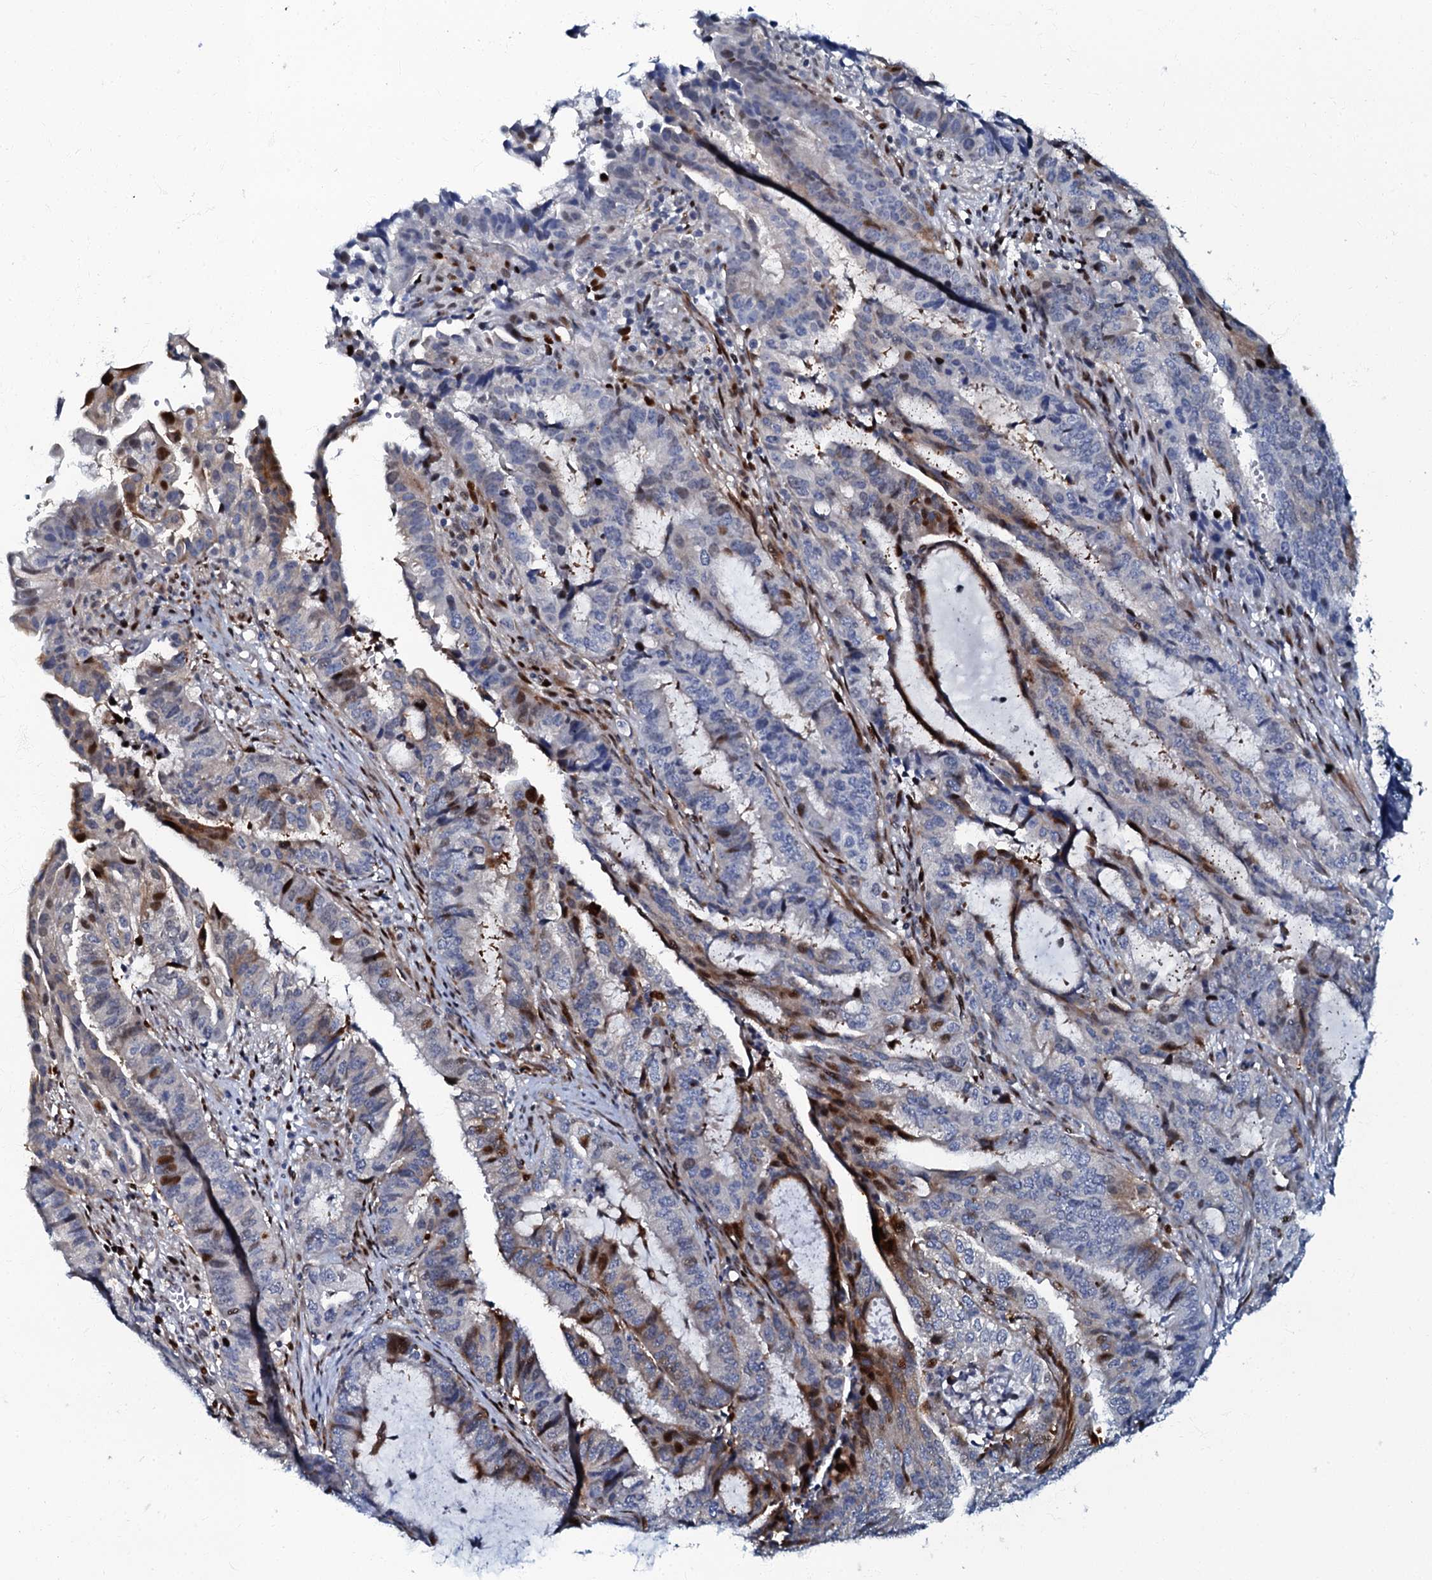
{"staining": {"intensity": "moderate", "quantity": "<25%", "location": "cytoplasmic/membranous,nuclear"}, "tissue": "endometrial cancer", "cell_type": "Tumor cells", "image_type": "cancer", "snomed": [{"axis": "morphology", "description": "Adenocarcinoma, NOS"}, {"axis": "topography", "description": "Endometrium"}], "caption": "Immunohistochemical staining of endometrial cancer (adenocarcinoma) reveals low levels of moderate cytoplasmic/membranous and nuclear staining in about <25% of tumor cells.", "gene": "MFSD5", "patient": {"sex": "female", "age": 51}}